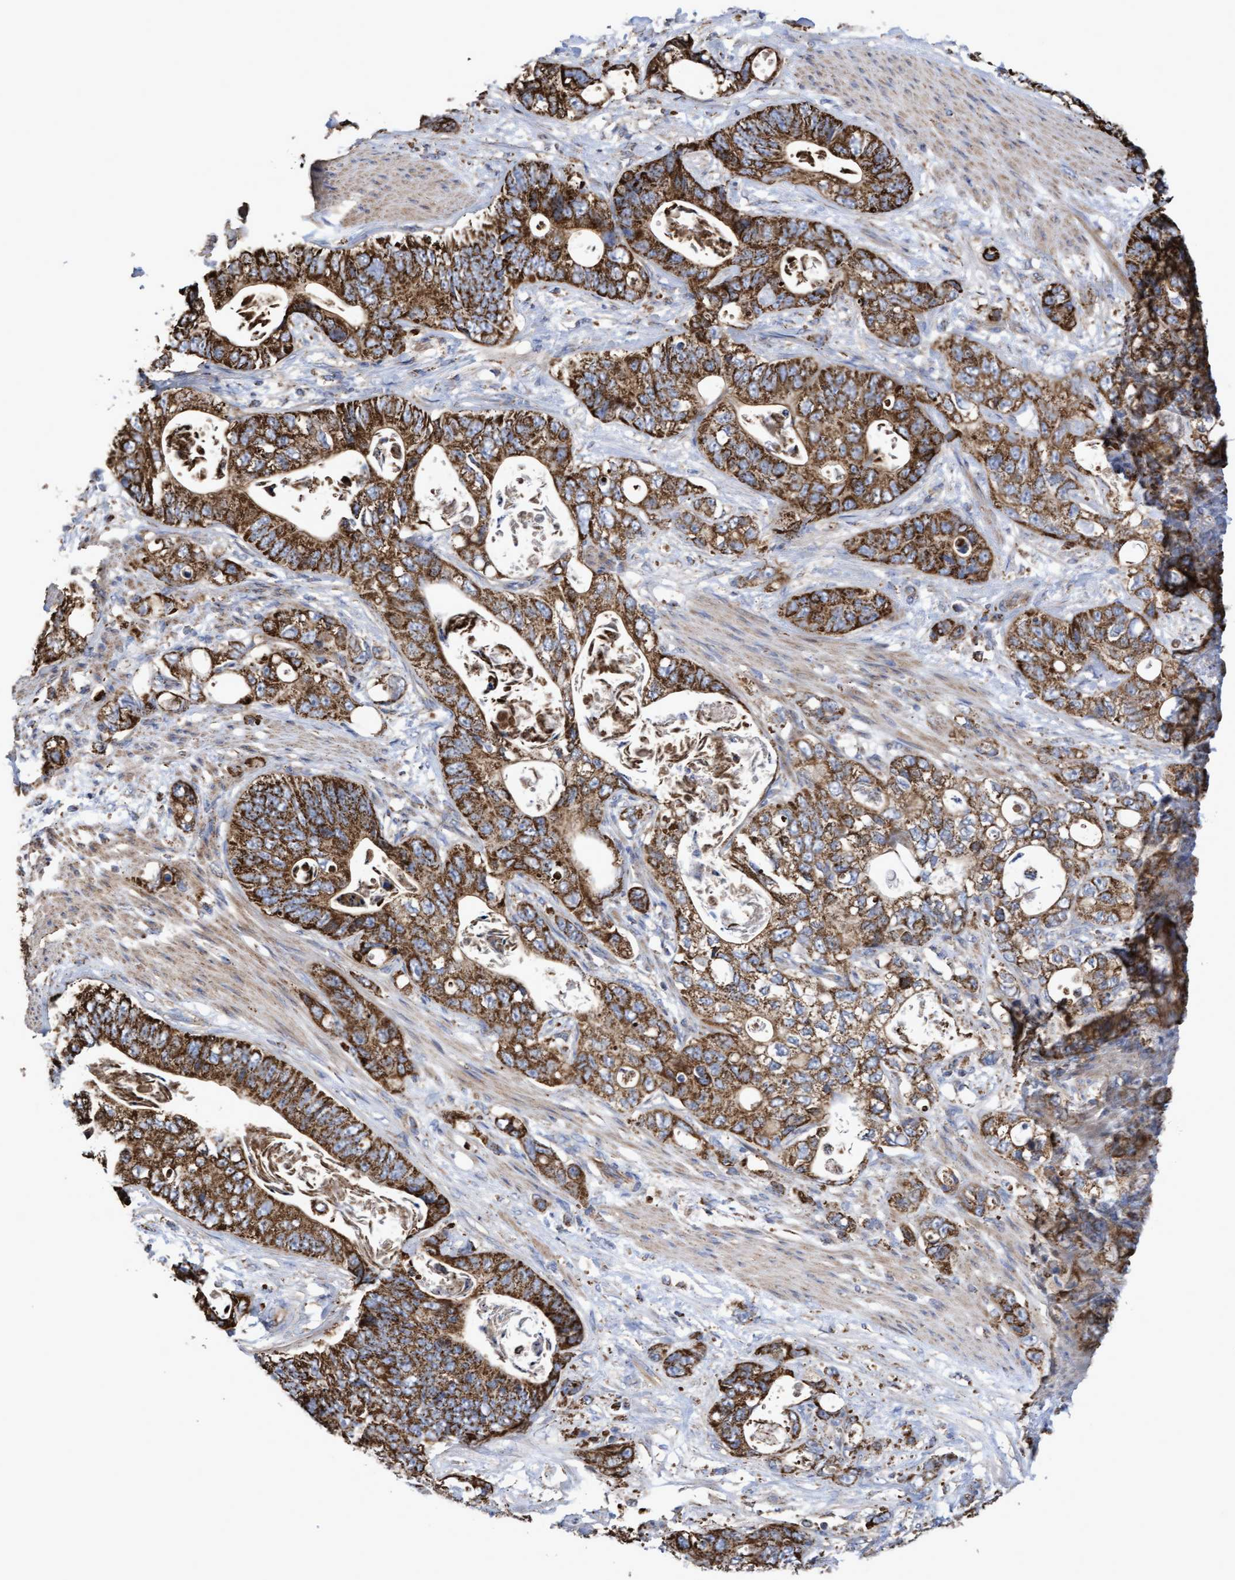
{"staining": {"intensity": "strong", "quantity": ">75%", "location": "cytoplasmic/membranous"}, "tissue": "stomach cancer", "cell_type": "Tumor cells", "image_type": "cancer", "snomed": [{"axis": "morphology", "description": "Normal tissue, NOS"}, {"axis": "morphology", "description": "Adenocarcinoma, NOS"}, {"axis": "topography", "description": "Stomach"}], "caption": "Tumor cells exhibit high levels of strong cytoplasmic/membranous positivity in approximately >75% of cells in human stomach adenocarcinoma.", "gene": "COBL", "patient": {"sex": "female", "age": 89}}